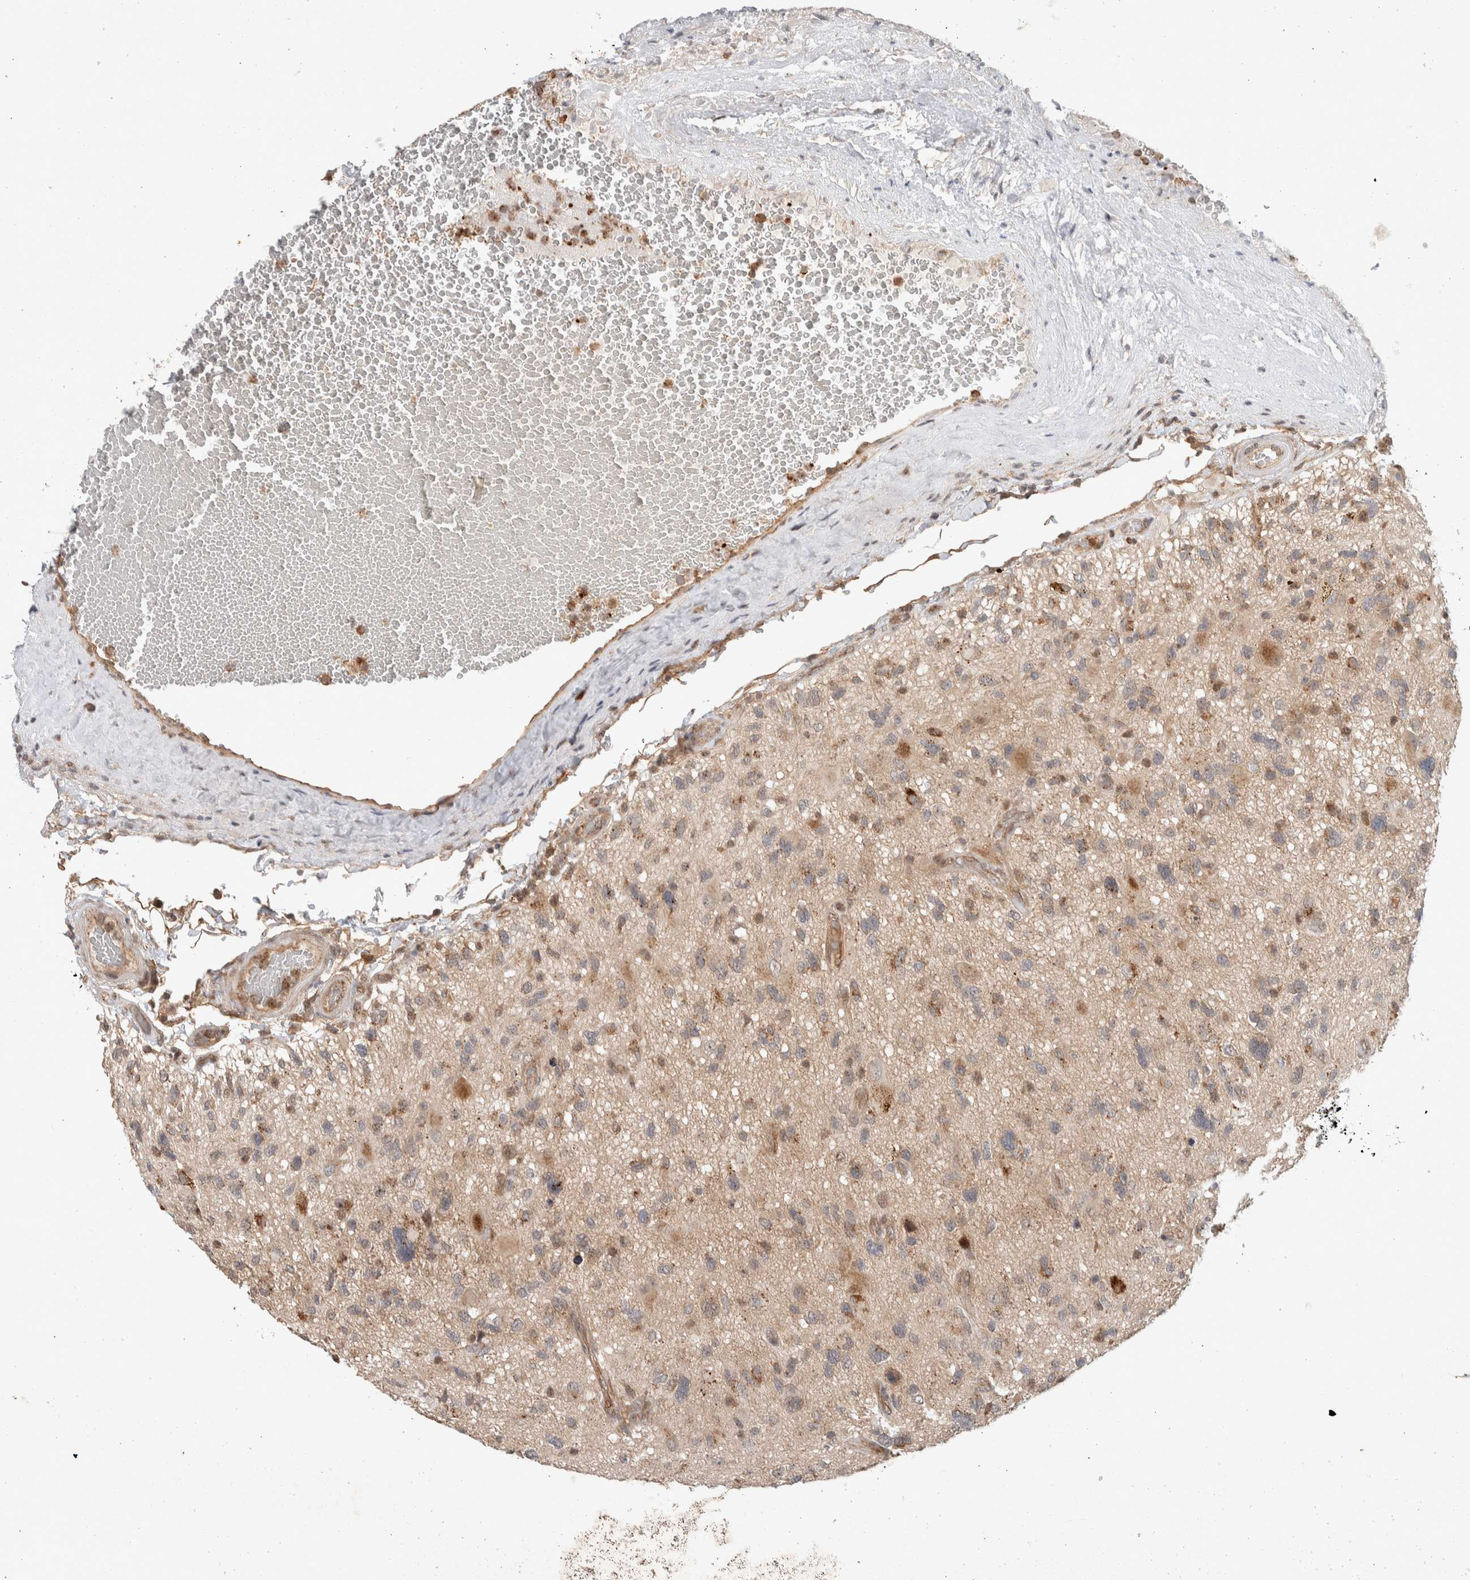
{"staining": {"intensity": "moderate", "quantity": "<25%", "location": "cytoplasmic/membranous"}, "tissue": "glioma", "cell_type": "Tumor cells", "image_type": "cancer", "snomed": [{"axis": "morphology", "description": "Glioma, malignant, High grade"}, {"axis": "topography", "description": "Brain"}], "caption": "Immunohistochemistry micrograph of neoplastic tissue: human malignant glioma (high-grade) stained using immunohistochemistry (IHC) reveals low levels of moderate protein expression localized specifically in the cytoplasmic/membranous of tumor cells, appearing as a cytoplasmic/membranous brown color.", "gene": "DEPTOR", "patient": {"sex": "male", "age": 33}}